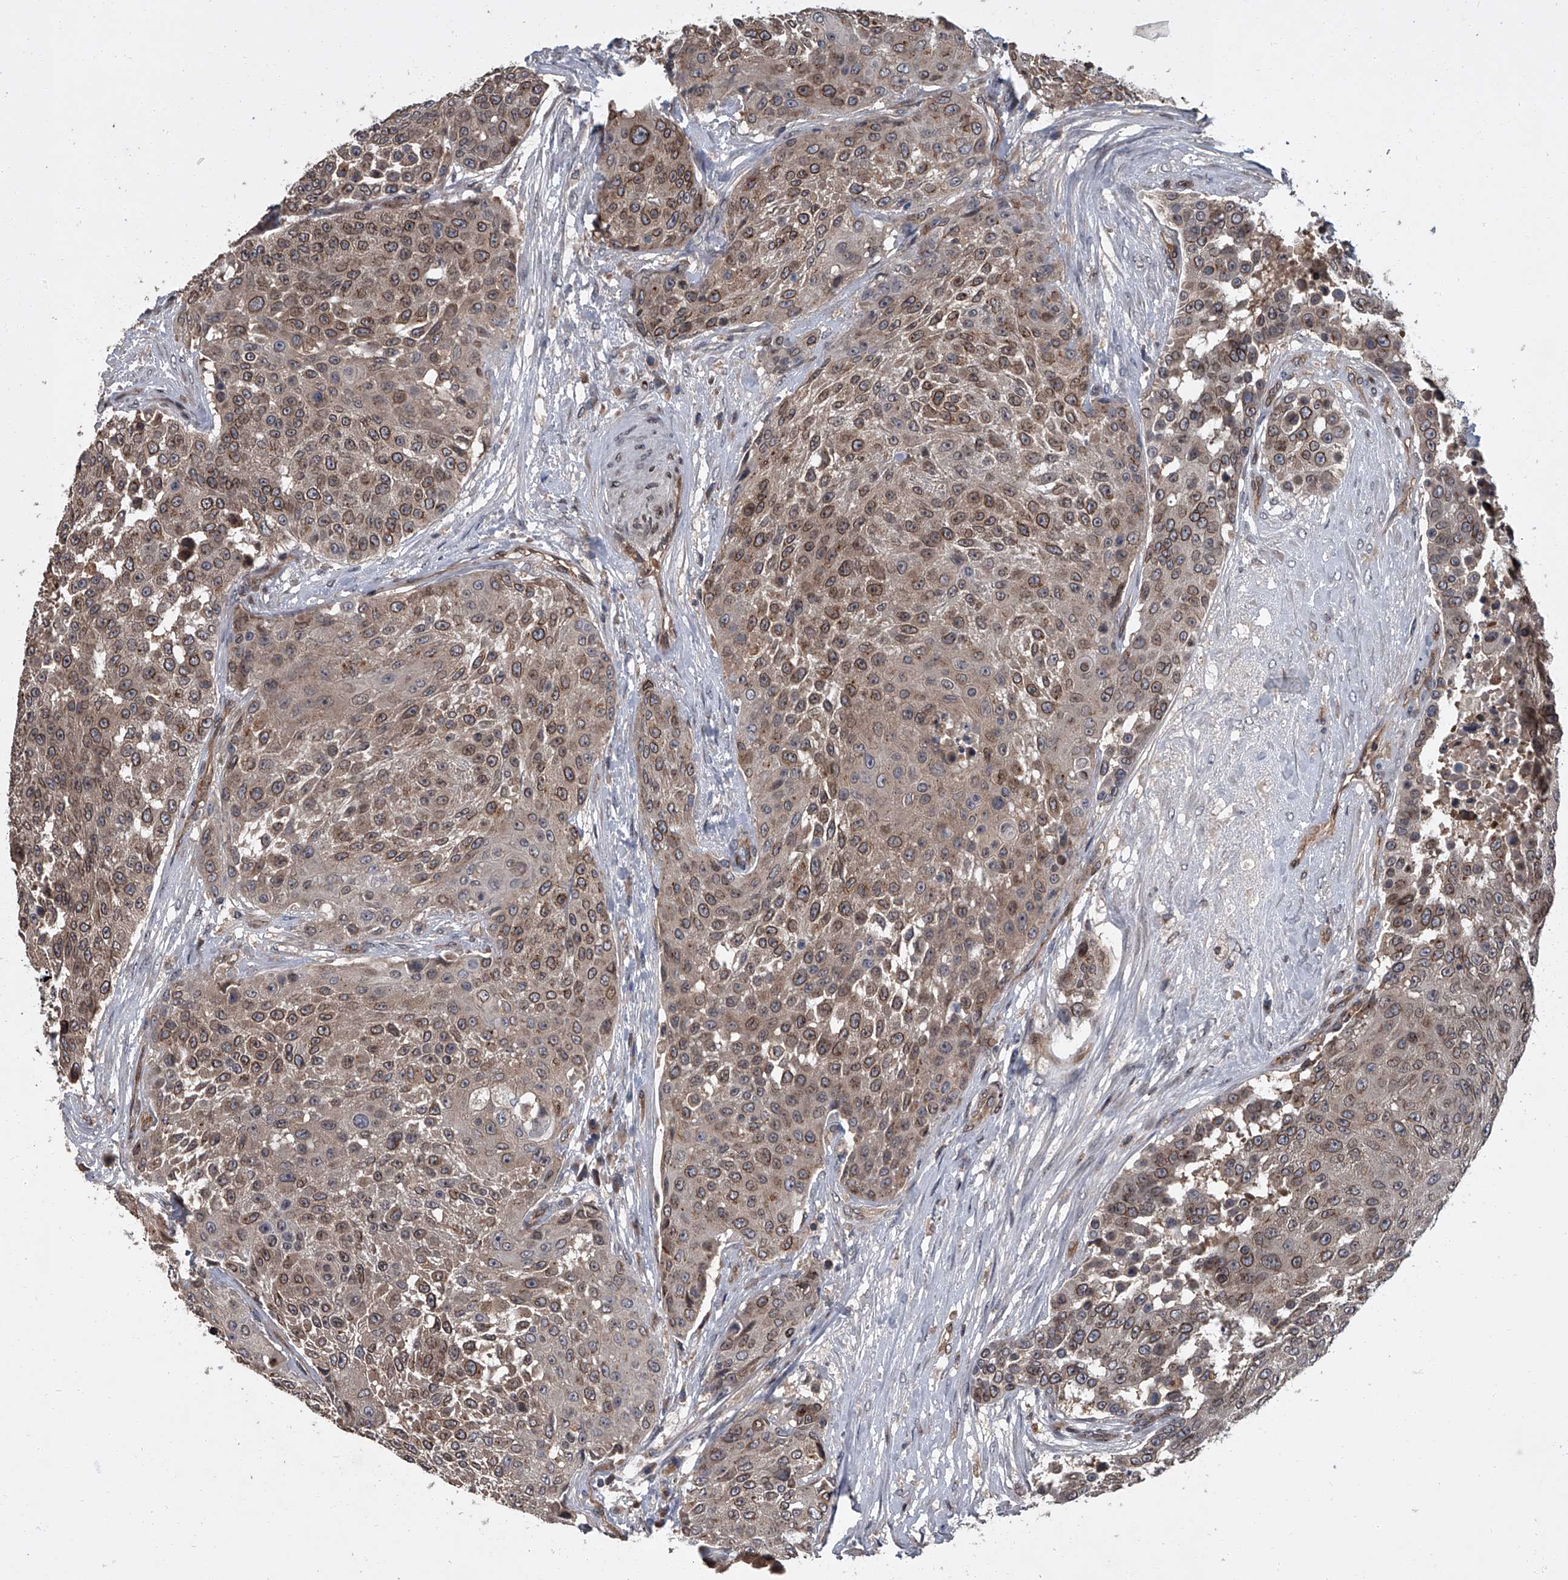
{"staining": {"intensity": "moderate", "quantity": ">75%", "location": "cytoplasmic/membranous,nuclear"}, "tissue": "urothelial cancer", "cell_type": "Tumor cells", "image_type": "cancer", "snomed": [{"axis": "morphology", "description": "Urothelial carcinoma, High grade"}, {"axis": "topography", "description": "Urinary bladder"}], "caption": "This histopathology image shows urothelial cancer stained with IHC to label a protein in brown. The cytoplasmic/membranous and nuclear of tumor cells show moderate positivity for the protein. Nuclei are counter-stained blue.", "gene": "LRRC8C", "patient": {"sex": "female", "age": 63}}